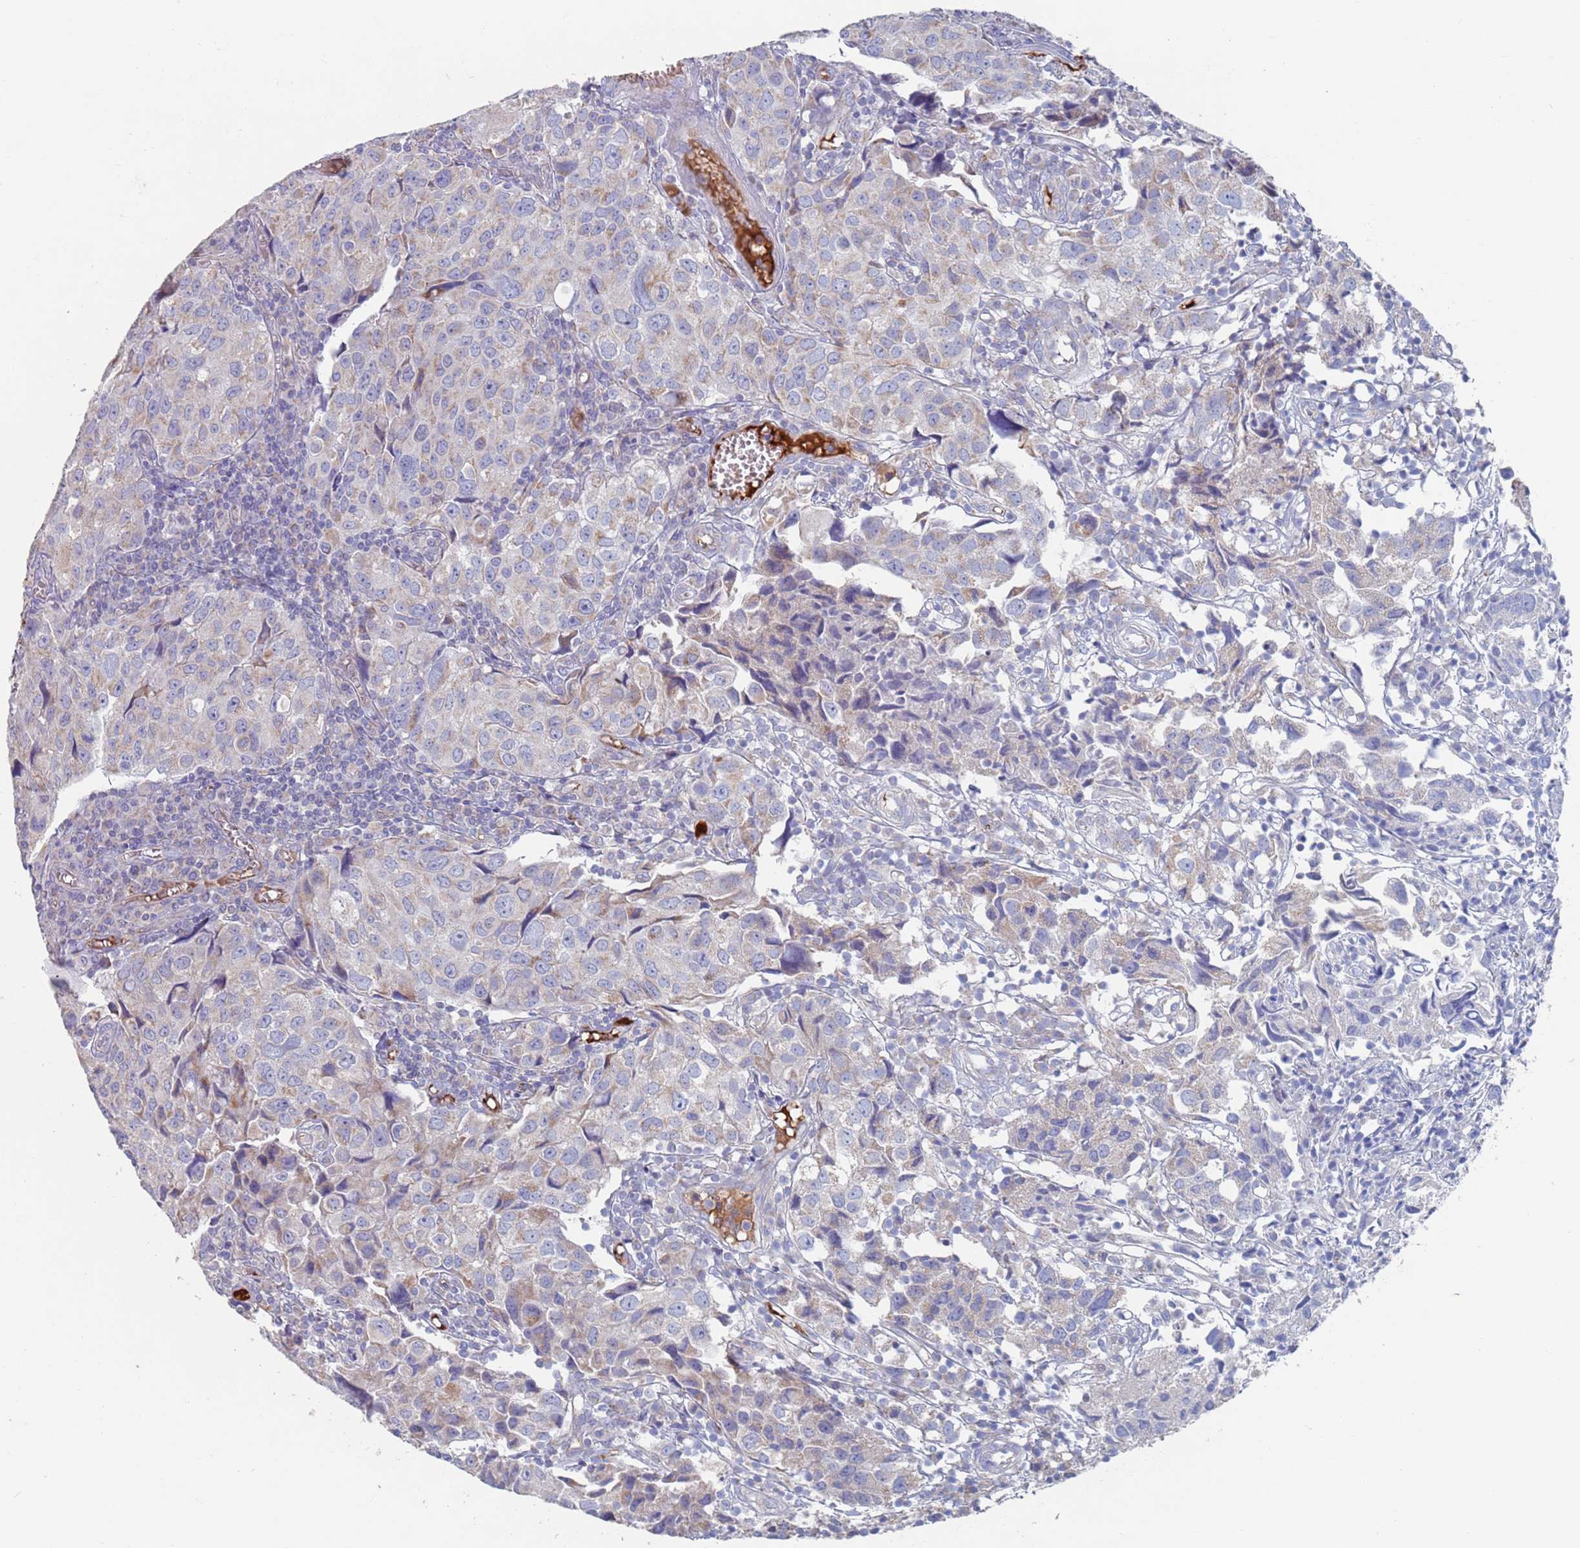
{"staining": {"intensity": "weak", "quantity": "<25%", "location": "cytoplasmic/membranous"}, "tissue": "urothelial cancer", "cell_type": "Tumor cells", "image_type": "cancer", "snomed": [{"axis": "morphology", "description": "Urothelial carcinoma, High grade"}, {"axis": "topography", "description": "Urinary bladder"}], "caption": "Tumor cells are negative for brown protein staining in urothelial cancer.", "gene": "MRPL22", "patient": {"sex": "female", "age": 75}}